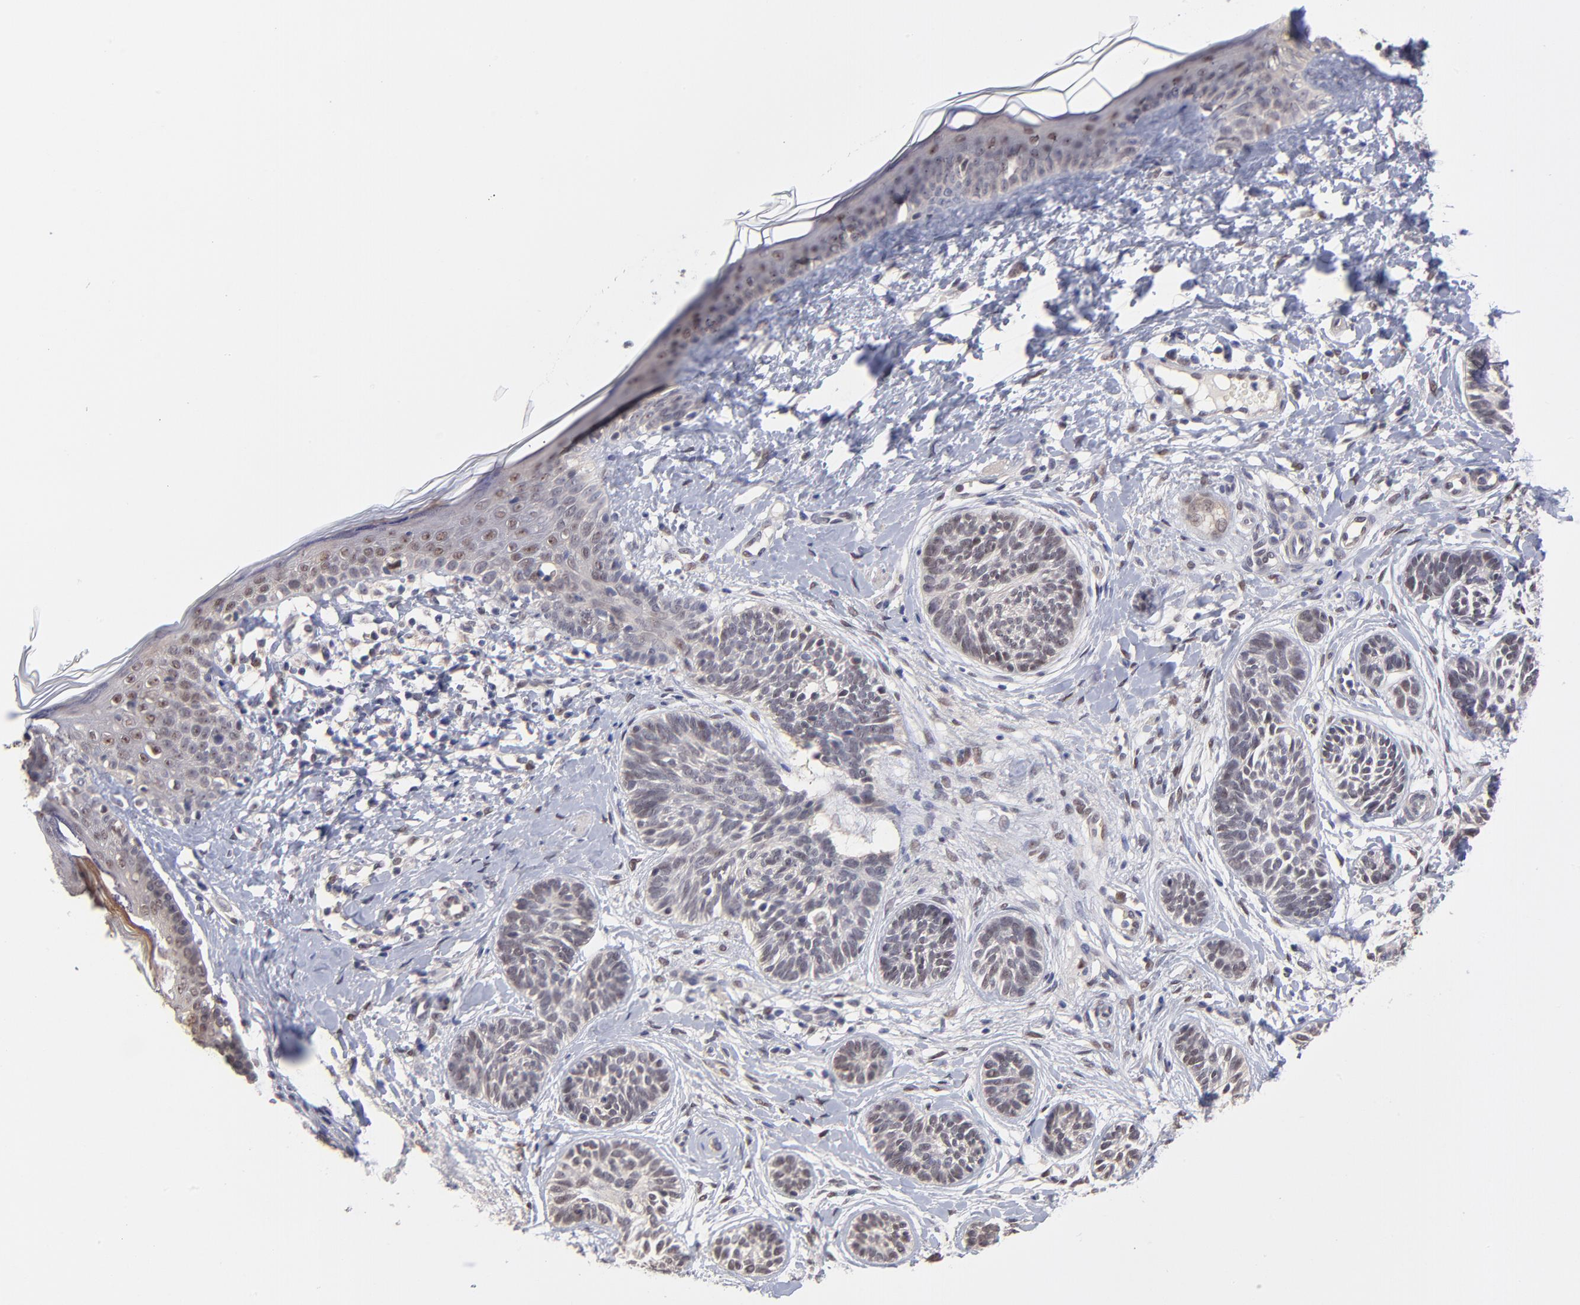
{"staining": {"intensity": "negative", "quantity": "none", "location": "none"}, "tissue": "skin cancer", "cell_type": "Tumor cells", "image_type": "cancer", "snomed": [{"axis": "morphology", "description": "Normal tissue, NOS"}, {"axis": "morphology", "description": "Basal cell carcinoma"}, {"axis": "topography", "description": "Skin"}], "caption": "Skin cancer stained for a protein using immunohistochemistry reveals no staining tumor cells.", "gene": "UBE2E3", "patient": {"sex": "male", "age": 63}}